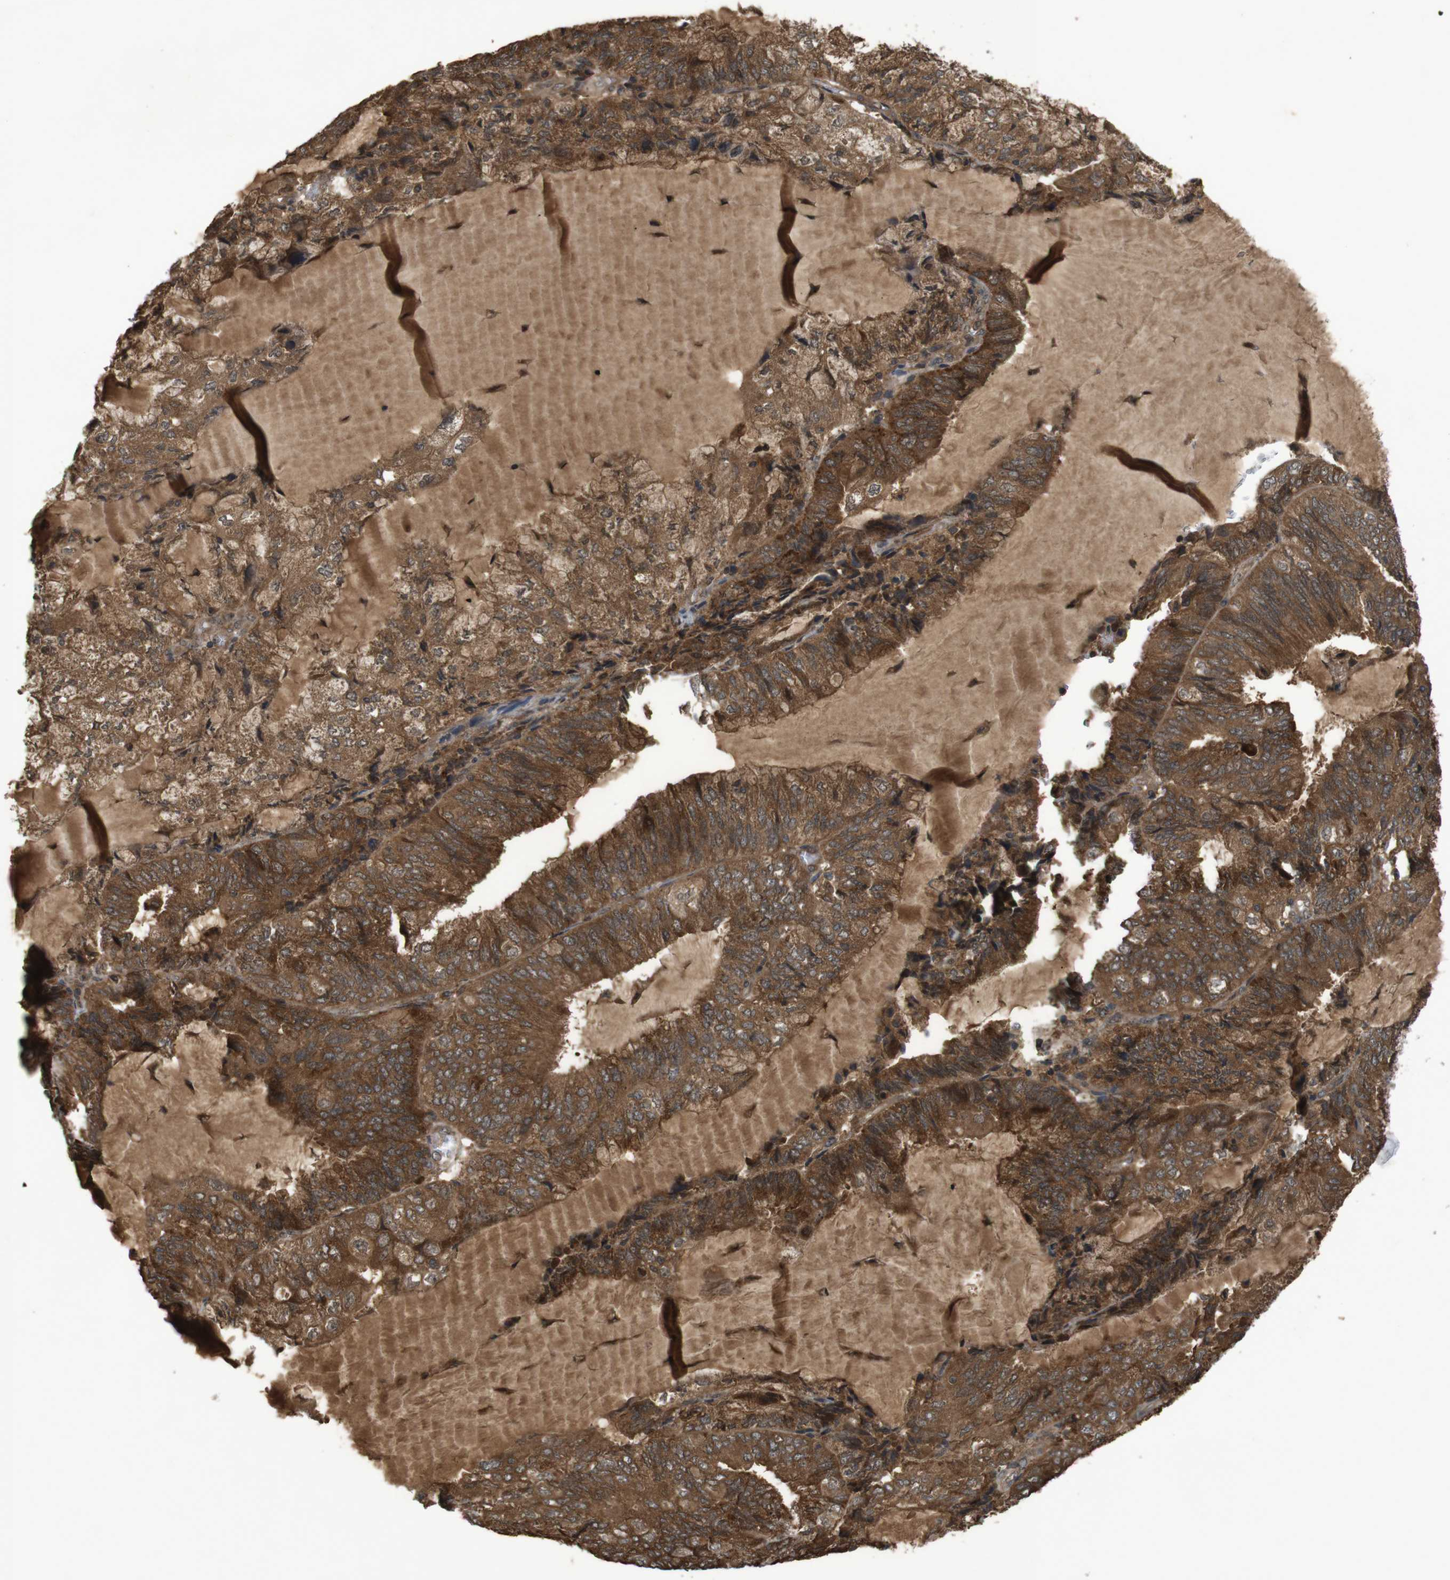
{"staining": {"intensity": "strong", "quantity": ">75%", "location": "cytoplasmic/membranous"}, "tissue": "endometrial cancer", "cell_type": "Tumor cells", "image_type": "cancer", "snomed": [{"axis": "morphology", "description": "Adenocarcinoma, NOS"}, {"axis": "topography", "description": "Endometrium"}], "caption": "Immunohistochemical staining of adenocarcinoma (endometrial) shows high levels of strong cytoplasmic/membranous protein expression in about >75% of tumor cells.", "gene": "NFKBIE", "patient": {"sex": "female", "age": 81}}